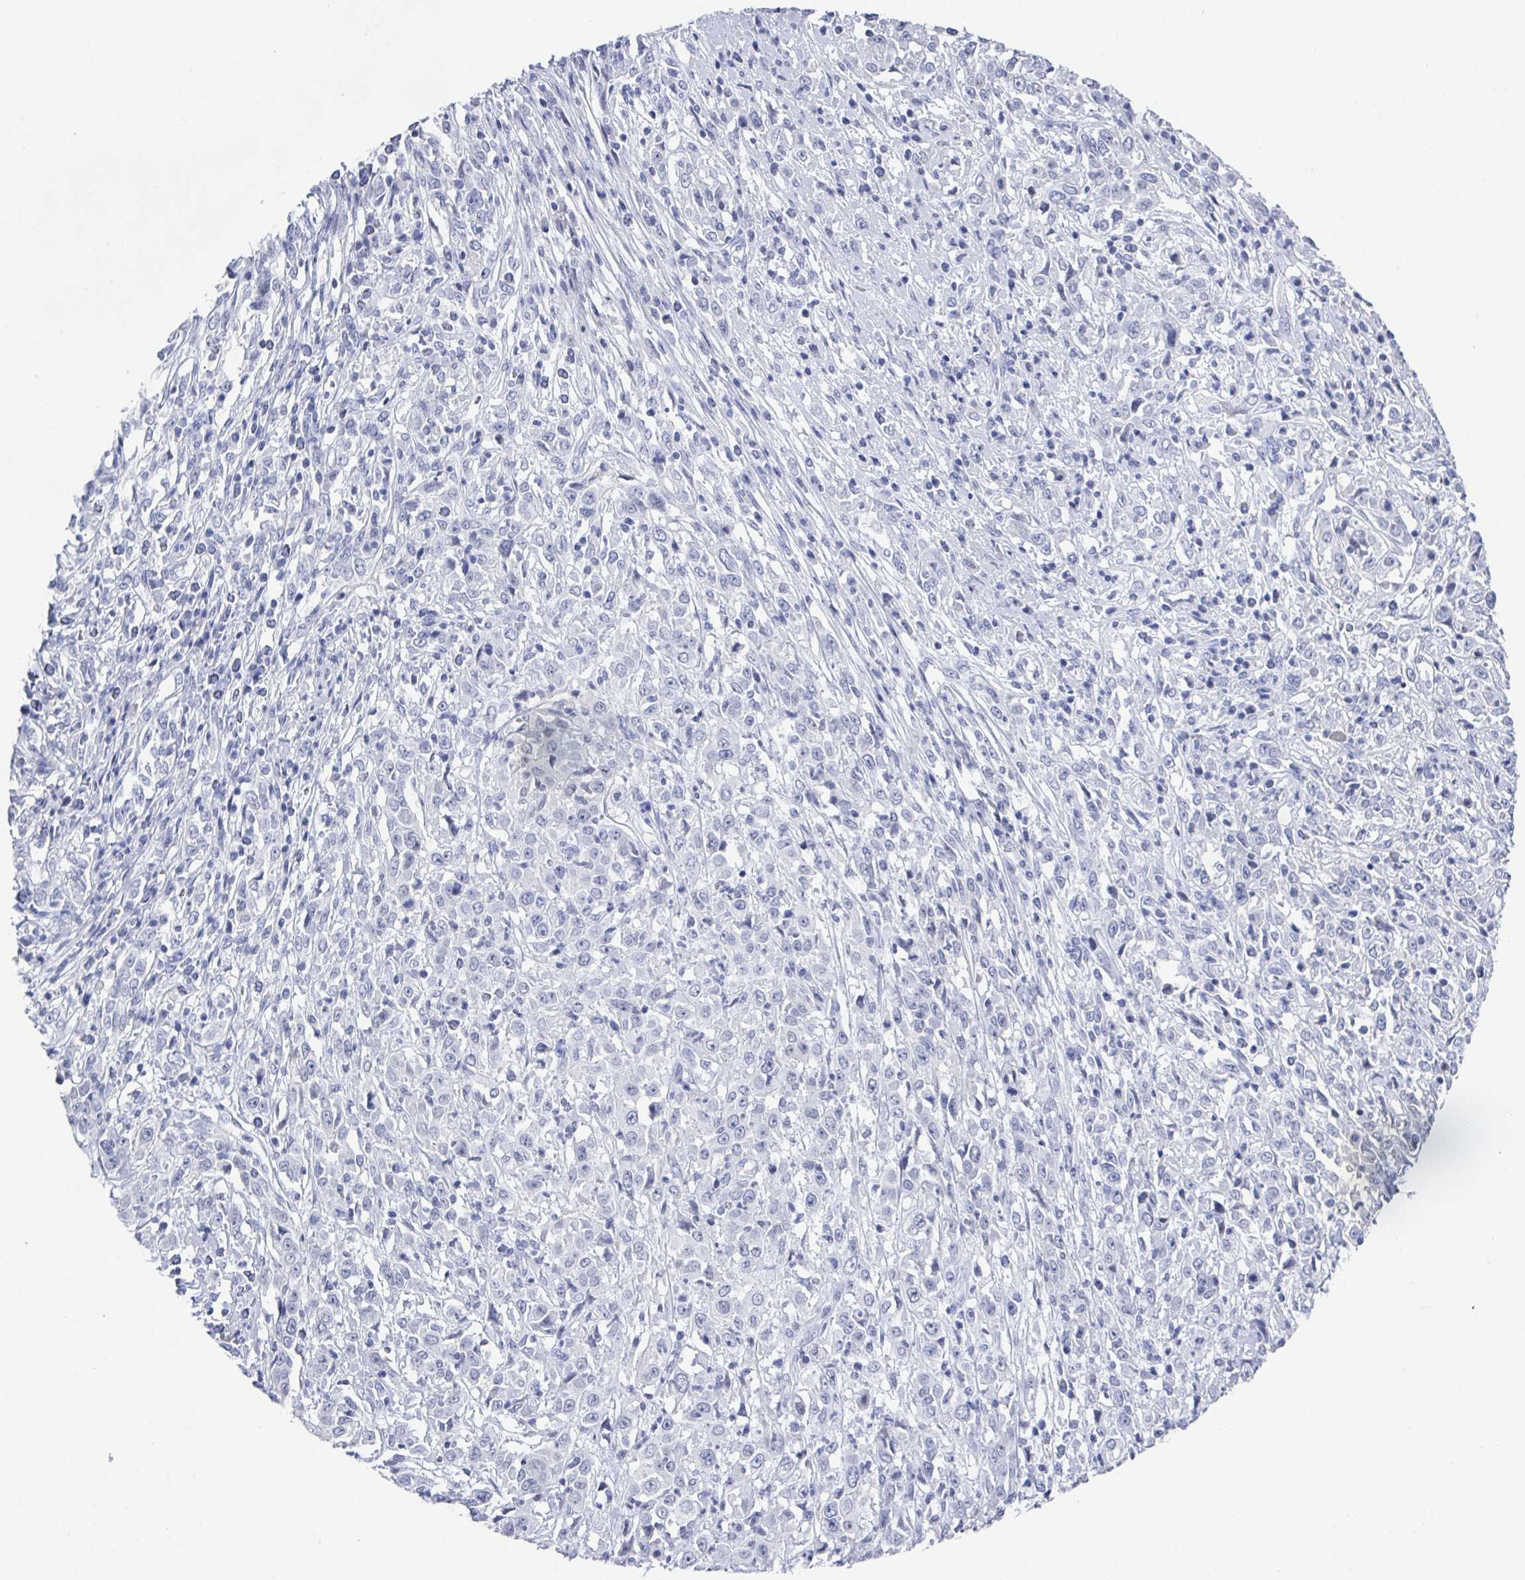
{"staining": {"intensity": "negative", "quantity": "none", "location": "none"}, "tissue": "cervical cancer", "cell_type": "Tumor cells", "image_type": "cancer", "snomed": [{"axis": "morphology", "description": "Adenocarcinoma, NOS"}, {"axis": "topography", "description": "Cervix"}], "caption": "Tumor cells show no significant protein positivity in cervical adenocarcinoma.", "gene": "CAMKV", "patient": {"sex": "female", "age": 40}}